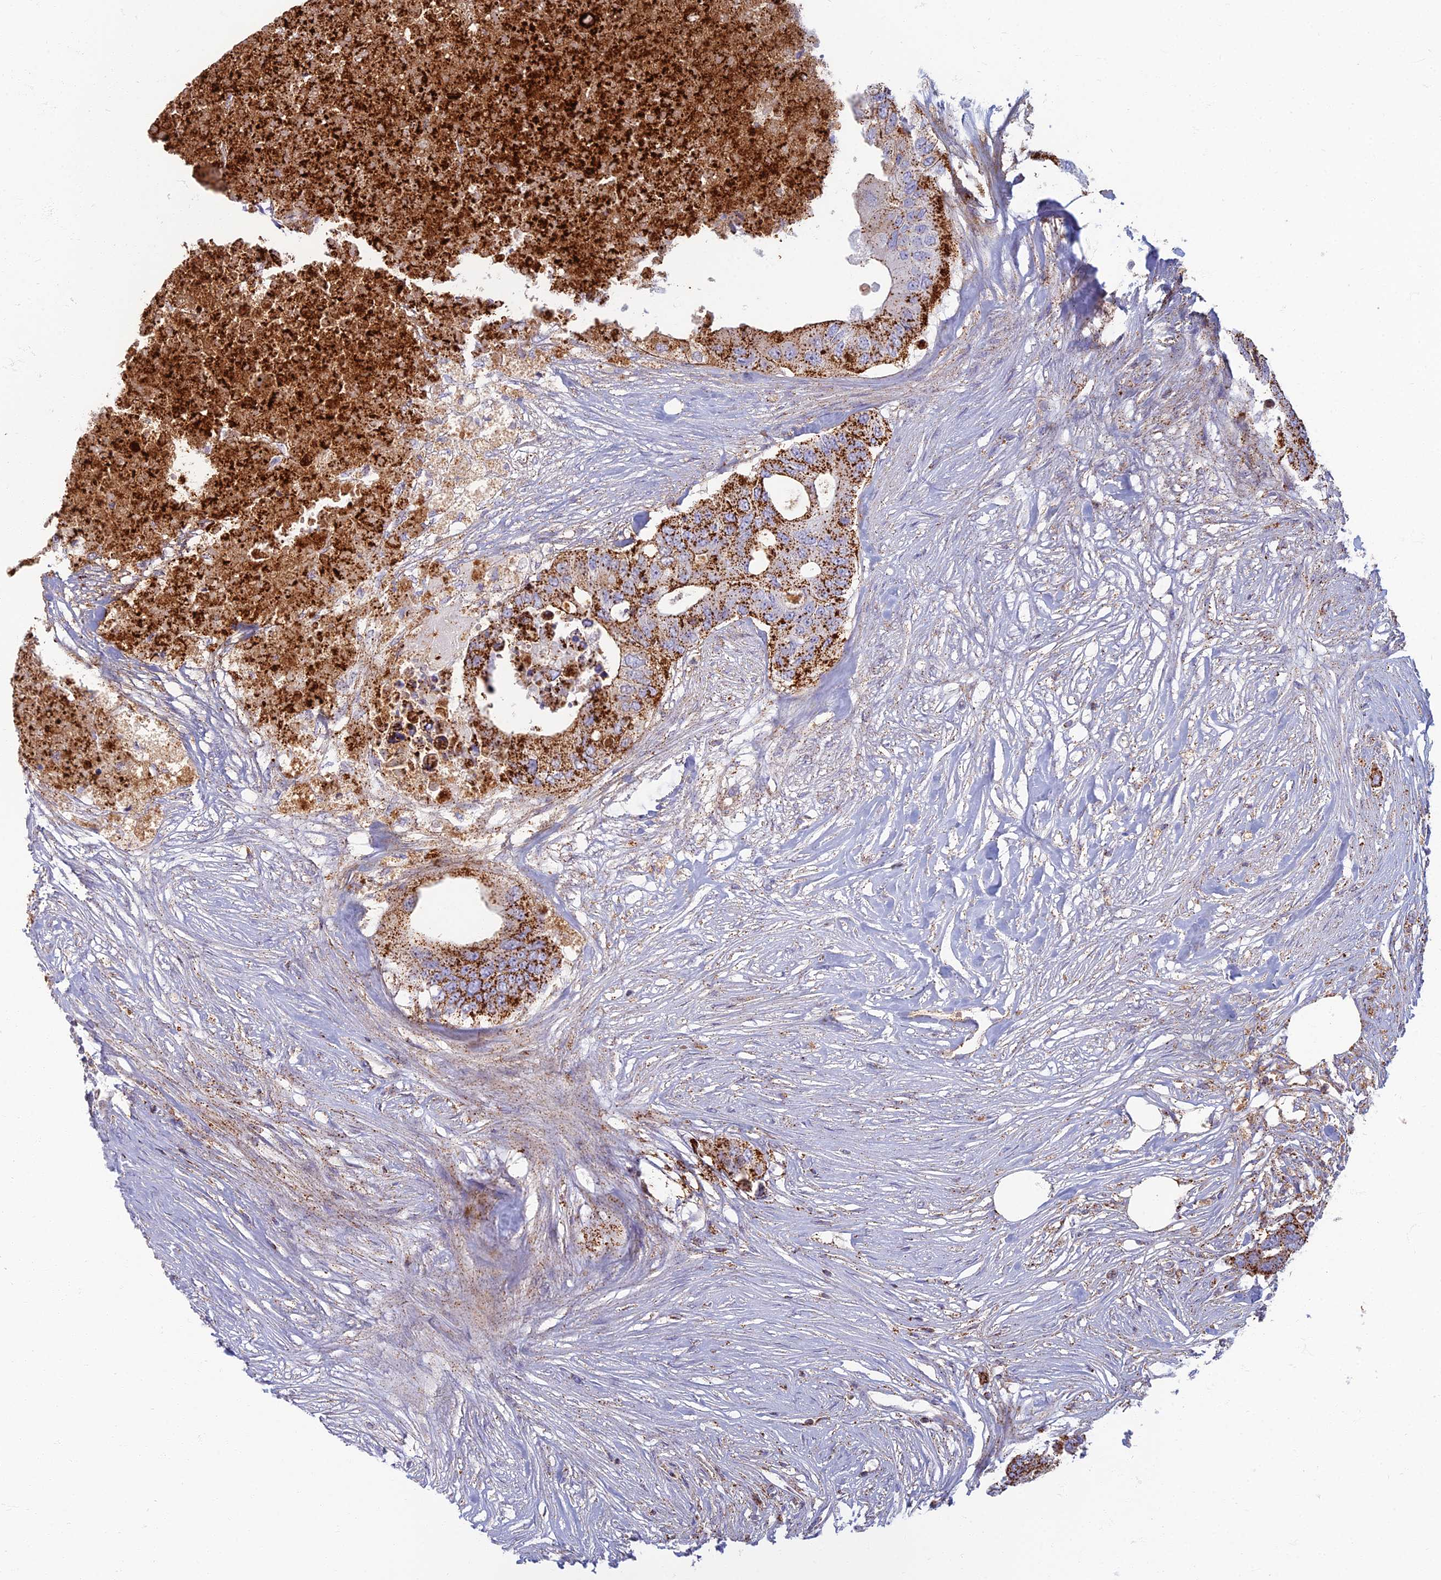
{"staining": {"intensity": "strong", "quantity": ">75%", "location": "cytoplasmic/membranous"}, "tissue": "colorectal cancer", "cell_type": "Tumor cells", "image_type": "cancer", "snomed": [{"axis": "morphology", "description": "Adenocarcinoma, NOS"}, {"axis": "topography", "description": "Colon"}], "caption": "Immunohistochemistry (IHC) of human colorectal cancer (adenocarcinoma) demonstrates high levels of strong cytoplasmic/membranous expression in approximately >75% of tumor cells.", "gene": "CHMP4B", "patient": {"sex": "male", "age": 71}}